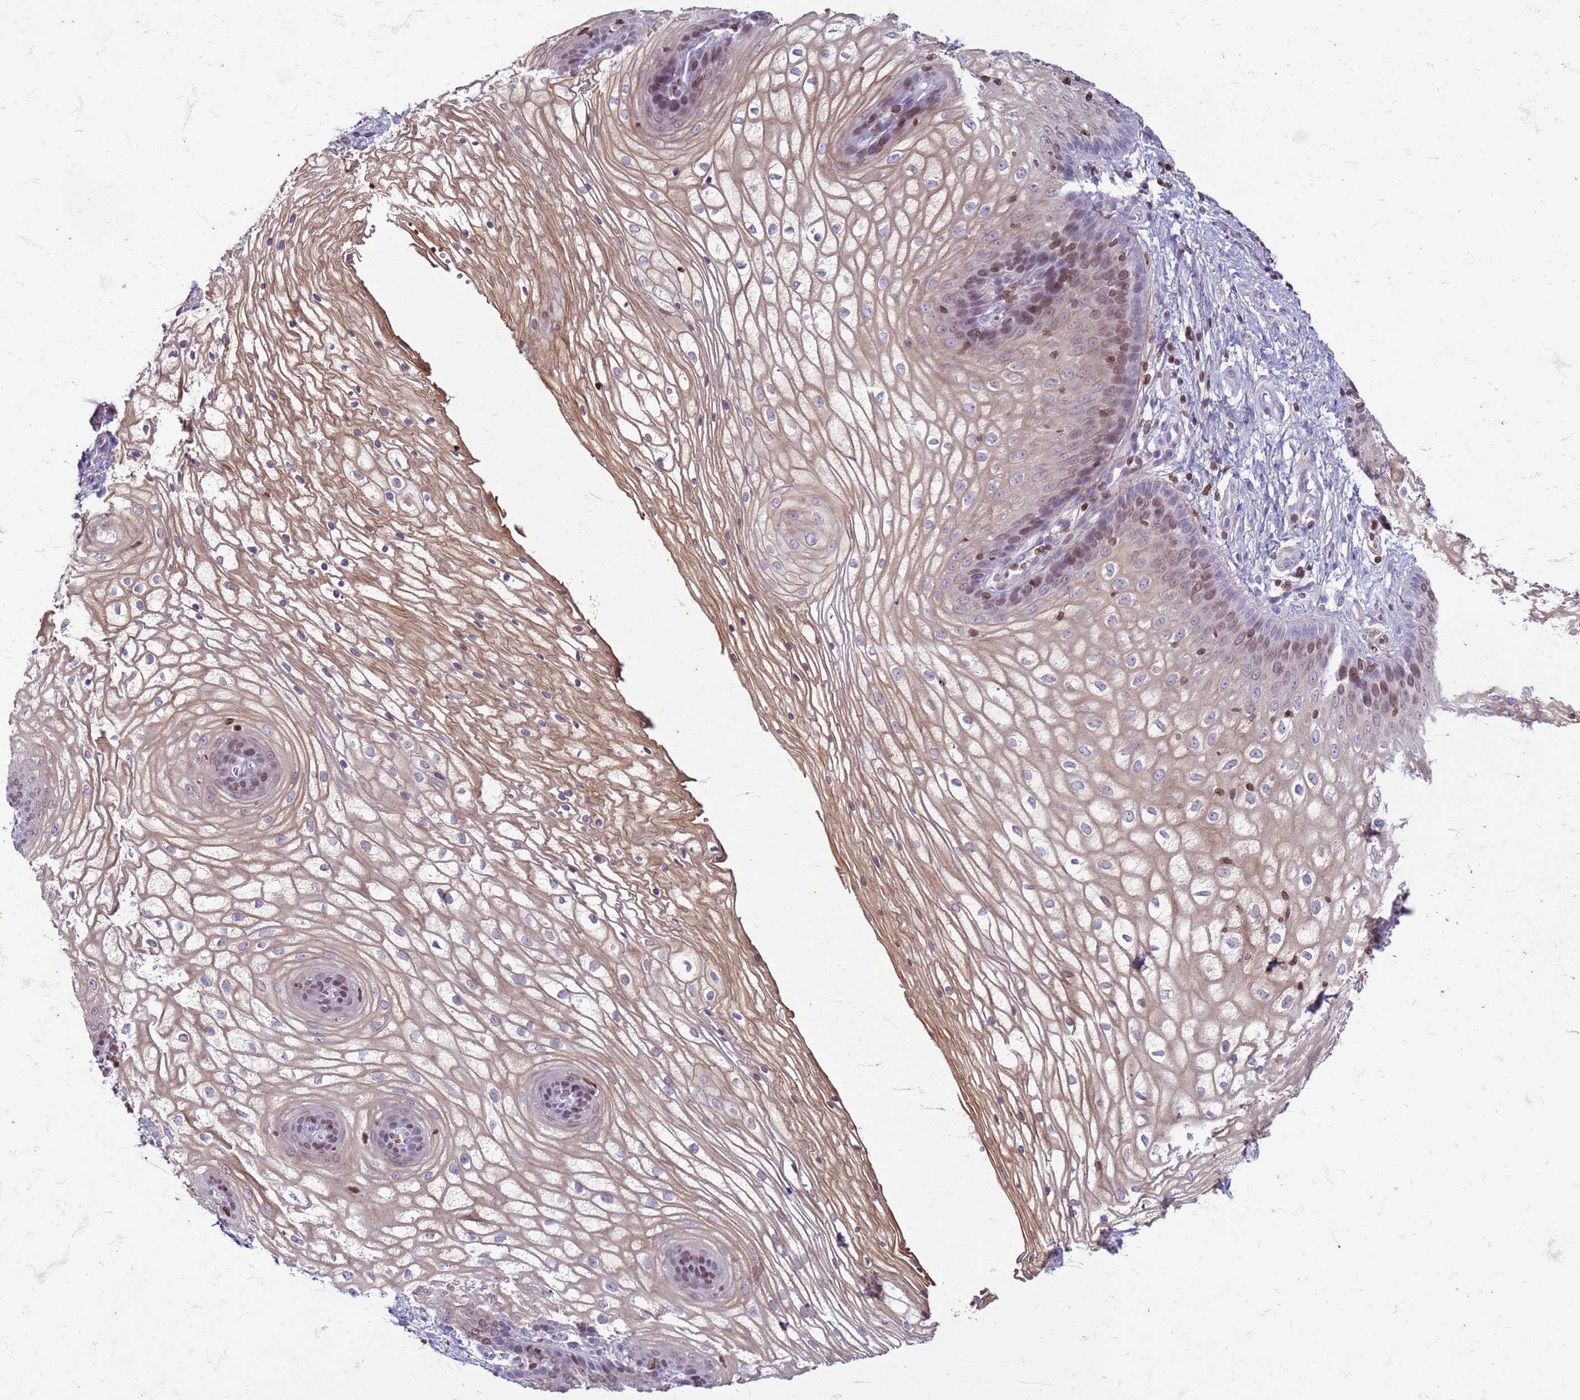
{"staining": {"intensity": "moderate", "quantity": "25%-75%", "location": "cytoplasmic/membranous,nuclear"}, "tissue": "vagina", "cell_type": "Squamous epithelial cells", "image_type": "normal", "snomed": [{"axis": "morphology", "description": "Normal tissue, NOS"}, {"axis": "topography", "description": "Vagina"}], "caption": "Benign vagina was stained to show a protein in brown. There is medium levels of moderate cytoplasmic/membranous,nuclear expression in about 25%-75% of squamous epithelial cells.", "gene": "METTL25B", "patient": {"sex": "female", "age": 34}}